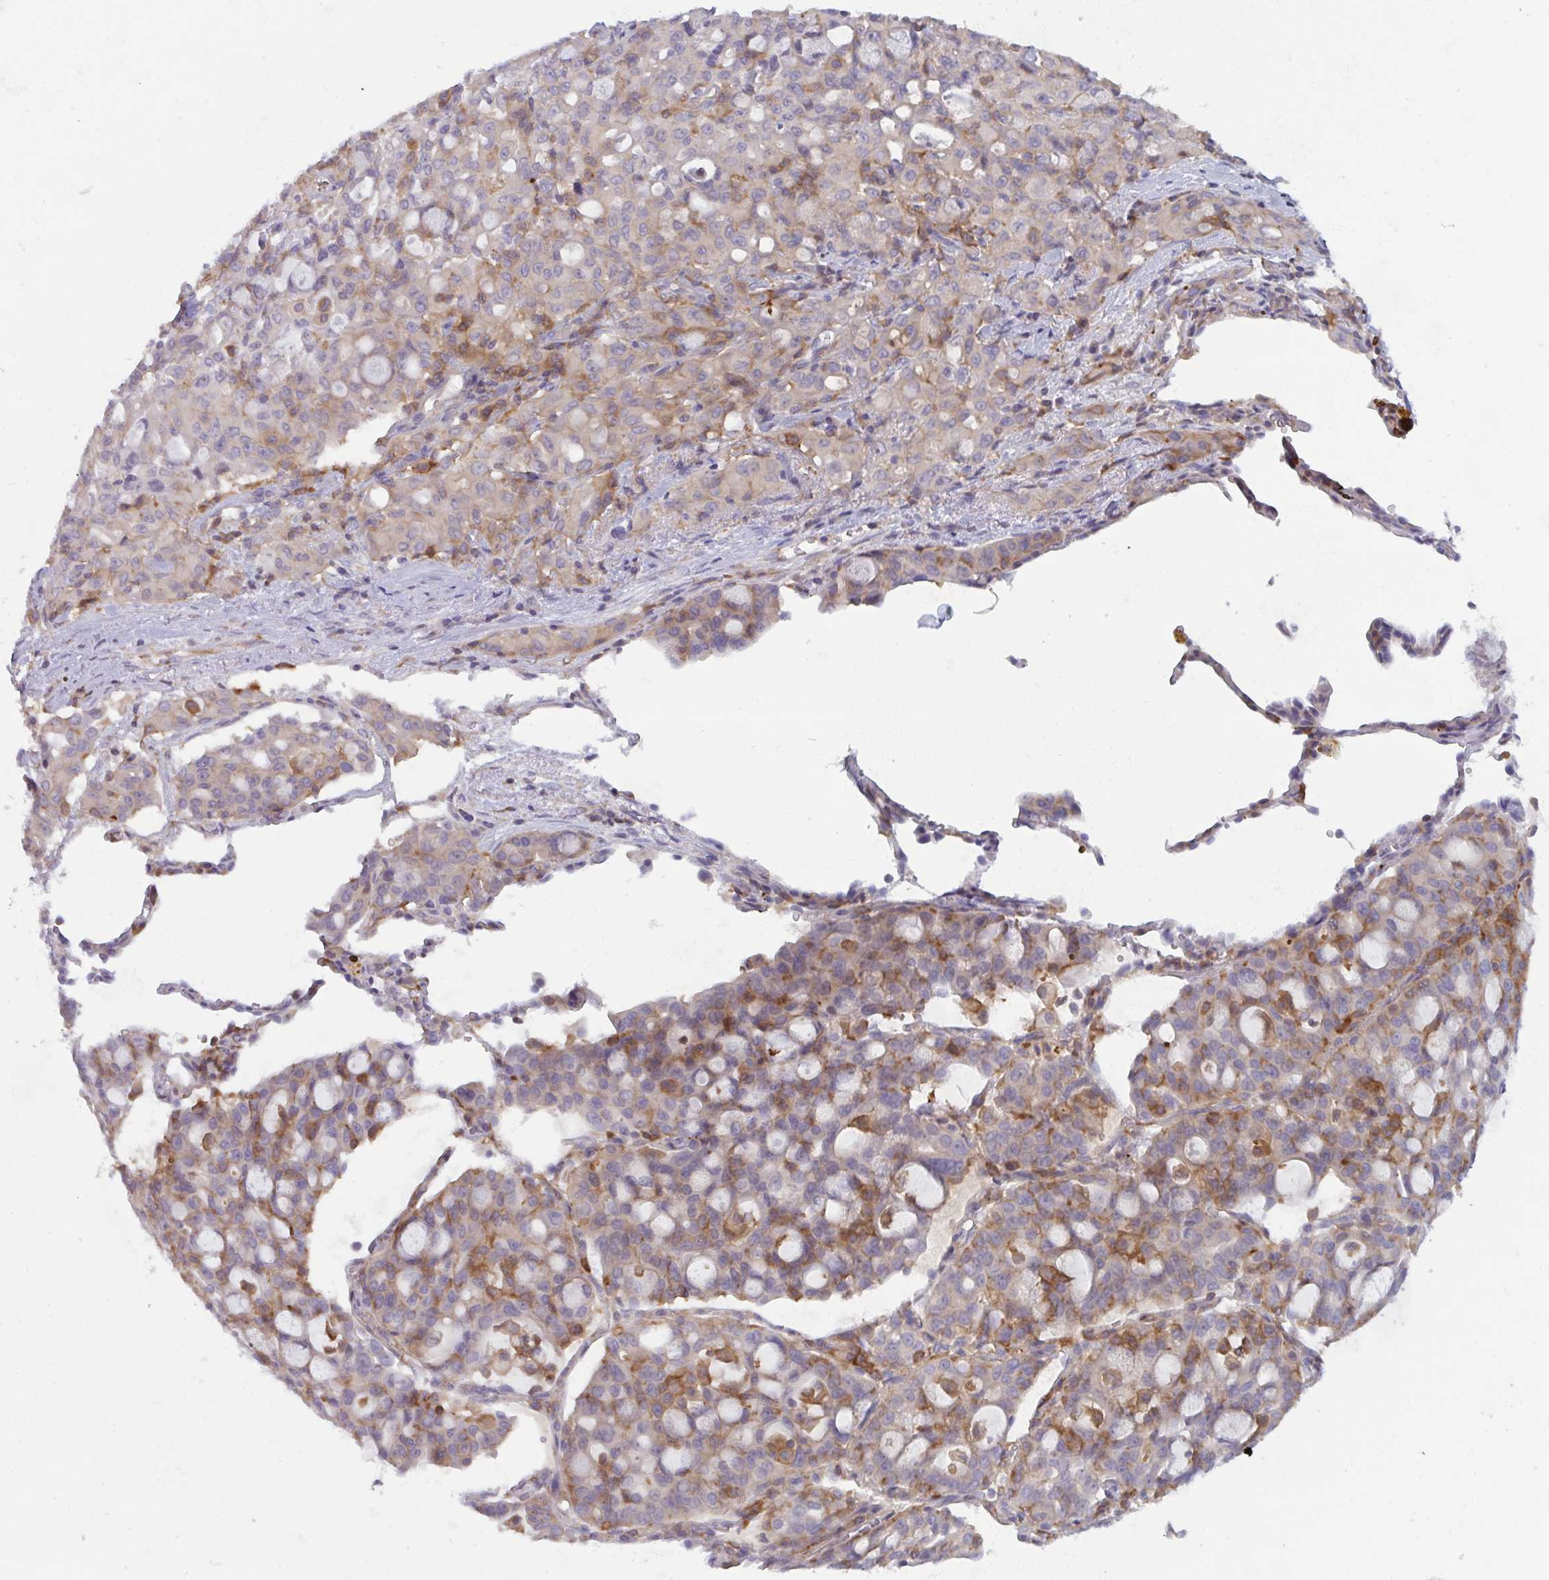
{"staining": {"intensity": "negative", "quantity": "none", "location": "none"}, "tissue": "lung cancer", "cell_type": "Tumor cells", "image_type": "cancer", "snomed": [{"axis": "morphology", "description": "Adenocarcinoma, NOS"}, {"axis": "topography", "description": "Lung"}], "caption": "This micrograph is of lung cancer stained with IHC to label a protein in brown with the nuclei are counter-stained blue. There is no staining in tumor cells.", "gene": "DISP2", "patient": {"sex": "female", "age": 44}}